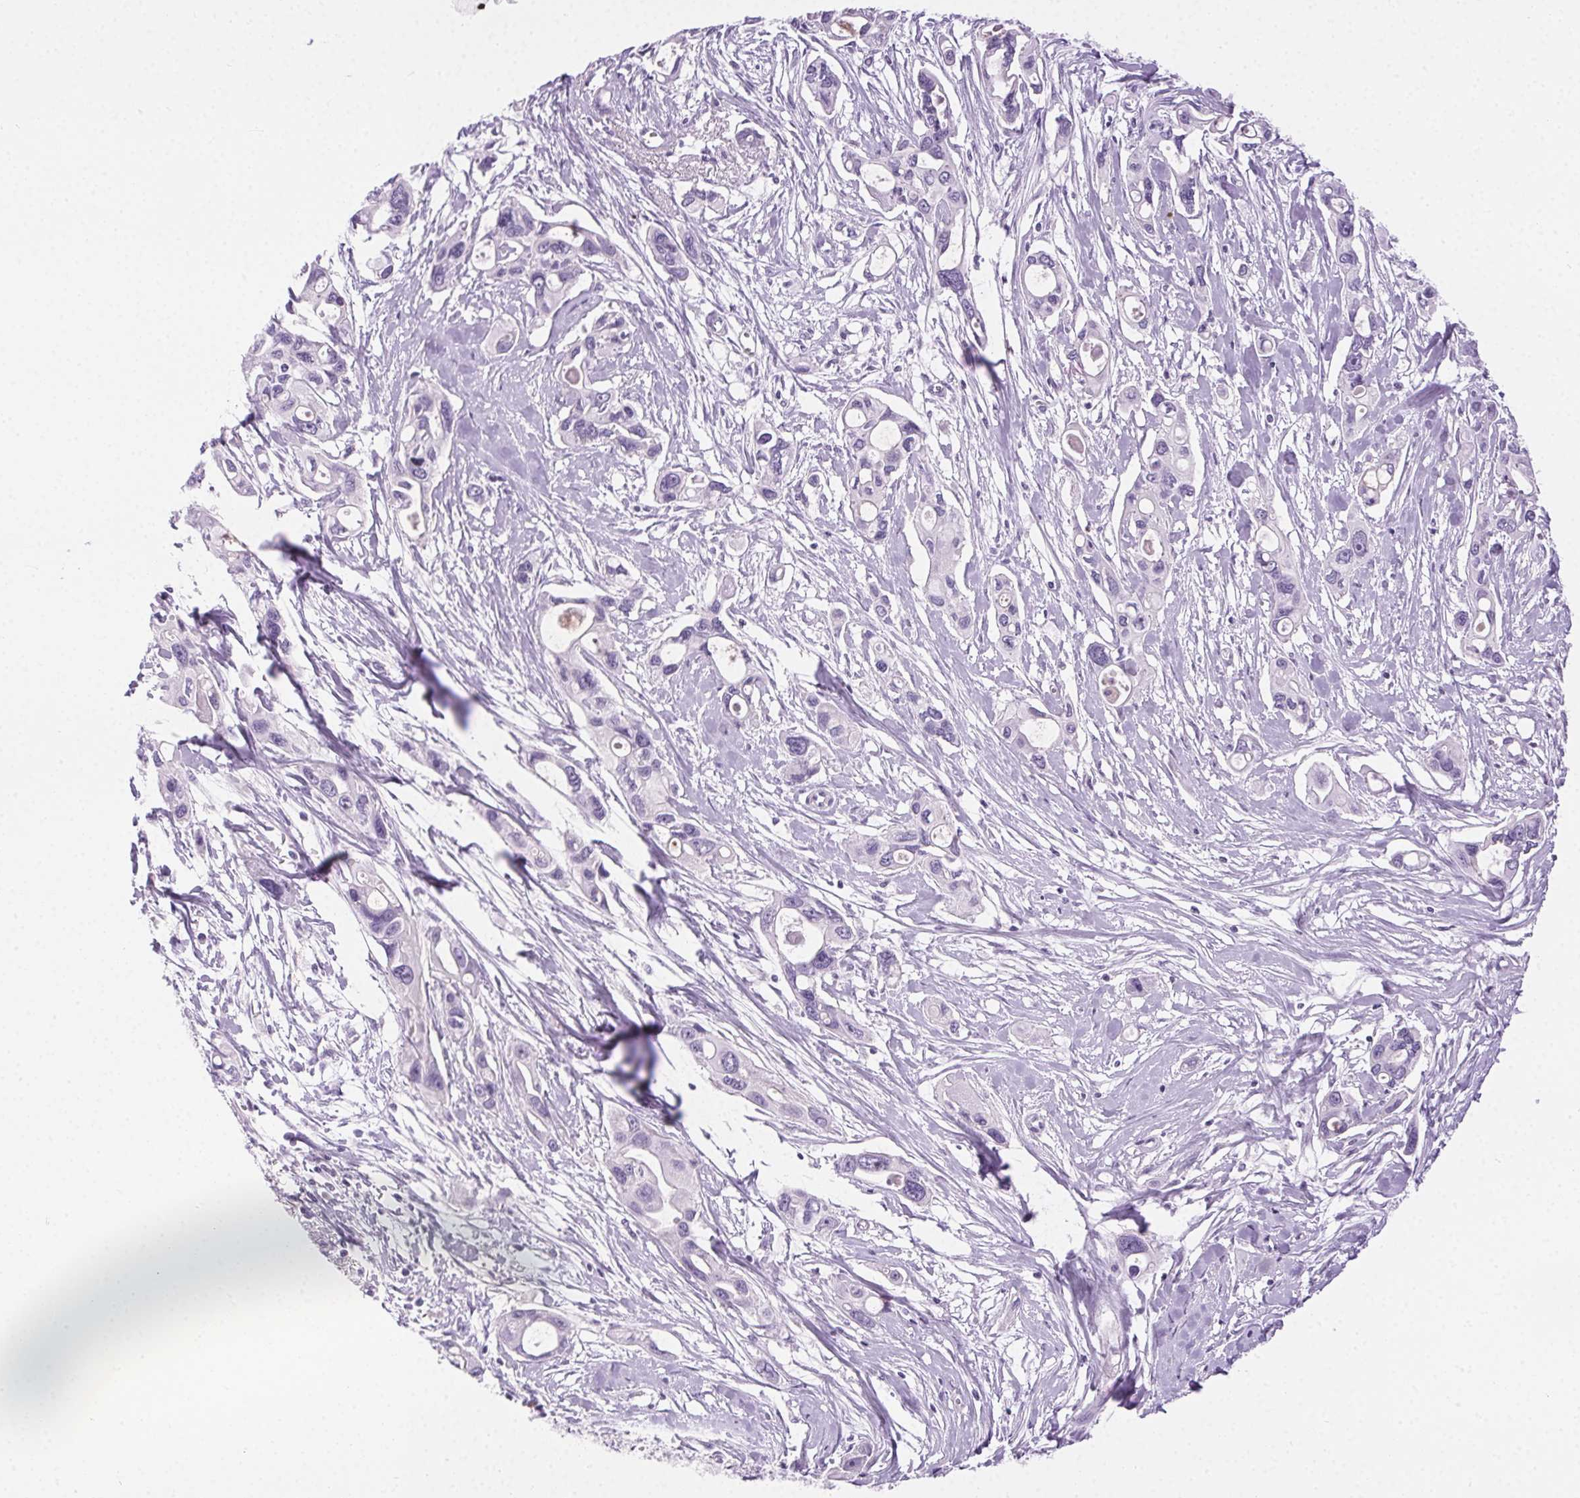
{"staining": {"intensity": "negative", "quantity": "none", "location": "none"}, "tissue": "pancreatic cancer", "cell_type": "Tumor cells", "image_type": "cancer", "snomed": [{"axis": "morphology", "description": "Adenocarcinoma, NOS"}, {"axis": "topography", "description": "Pancreas"}], "caption": "This is an immunohistochemistry photomicrograph of pancreatic cancer. There is no positivity in tumor cells.", "gene": "C20orf85", "patient": {"sex": "male", "age": 60}}